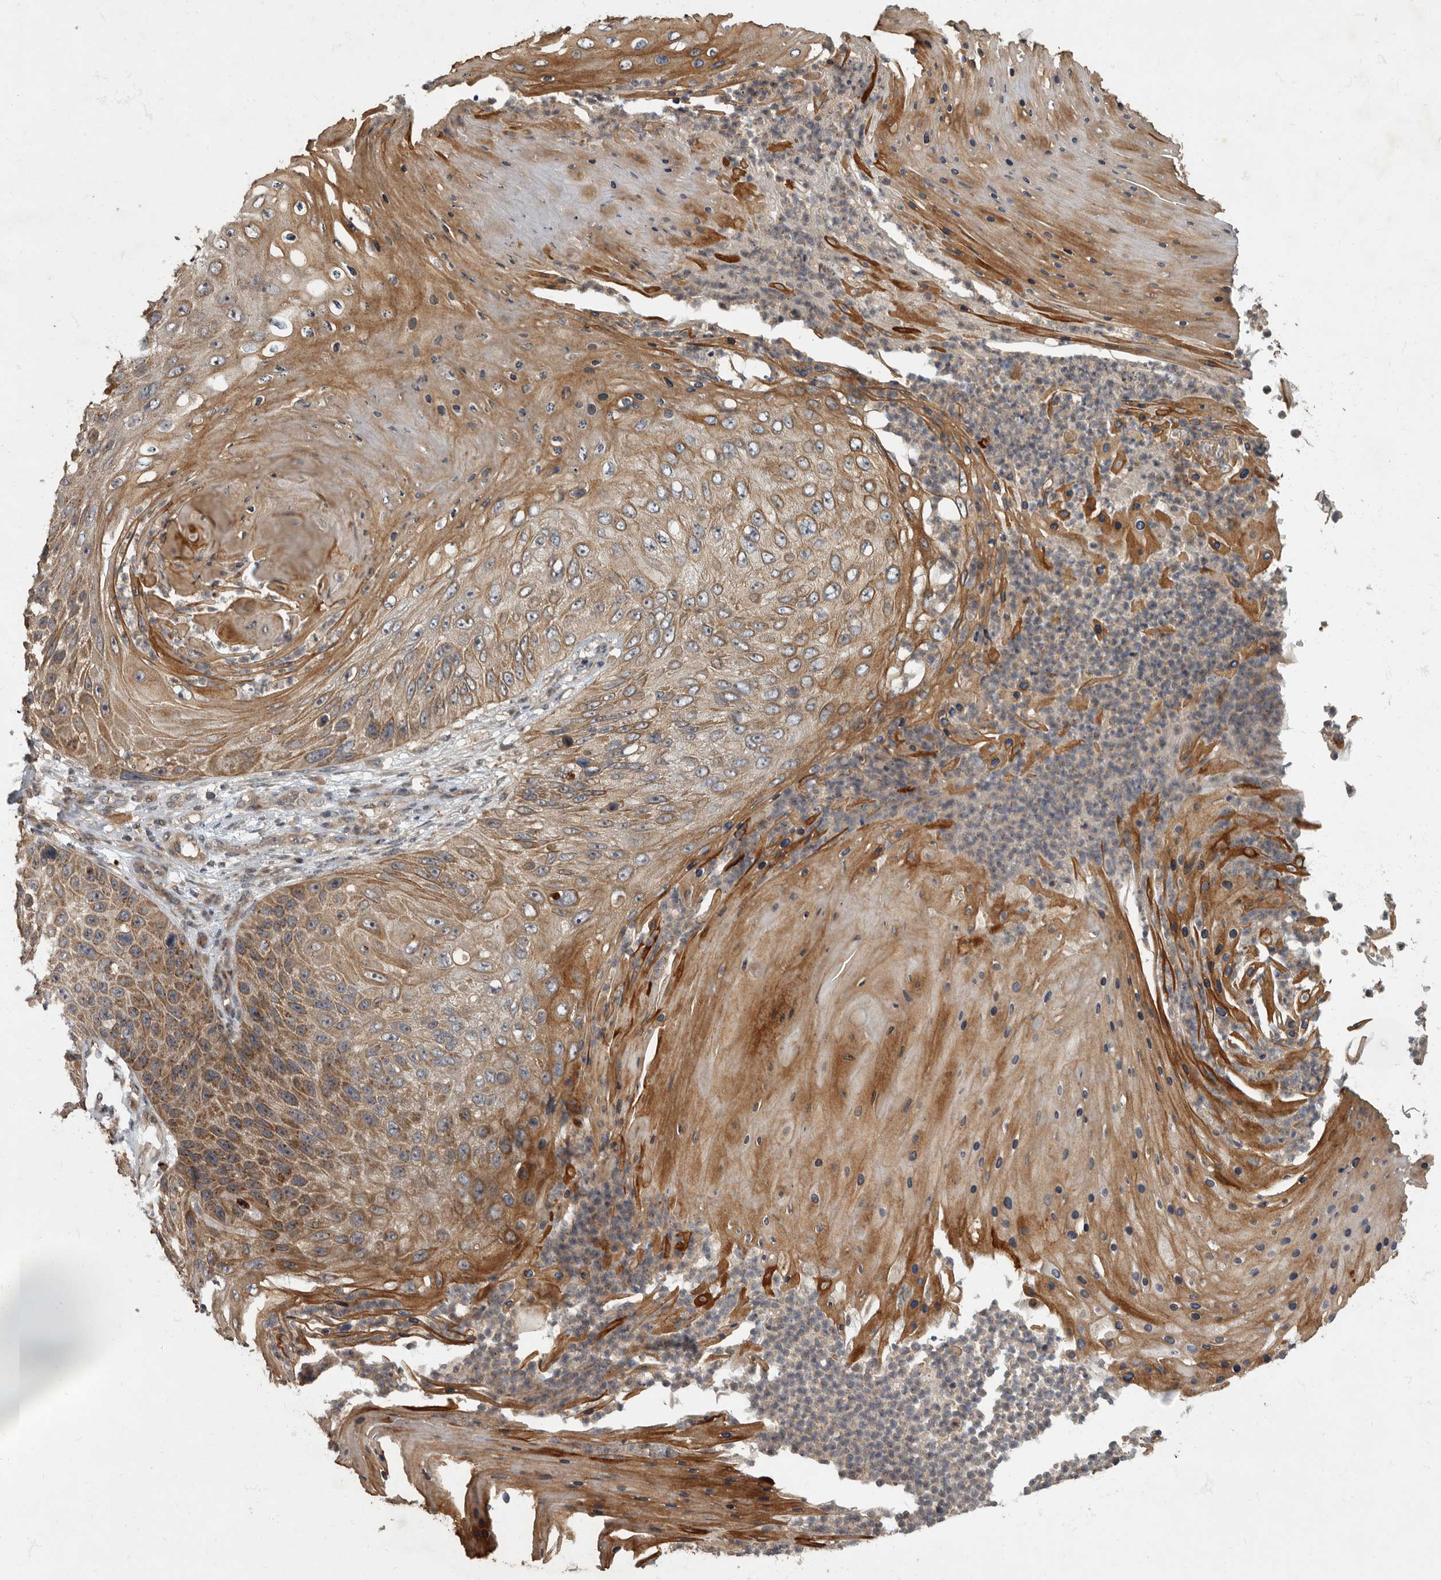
{"staining": {"intensity": "moderate", "quantity": ">75%", "location": "cytoplasmic/membranous"}, "tissue": "skin cancer", "cell_type": "Tumor cells", "image_type": "cancer", "snomed": [{"axis": "morphology", "description": "Squamous cell carcinoma, NOS"}, {"axis": "topography", "description": "Skin"}], "caption": "A brown stain shows moderate cytoplasmic/membranous positivity of a protein in human squamous cell carcinoma (skin) tumor cells.", "gene": "IQCK", "patient": {"sex": "female", "age": 88}}